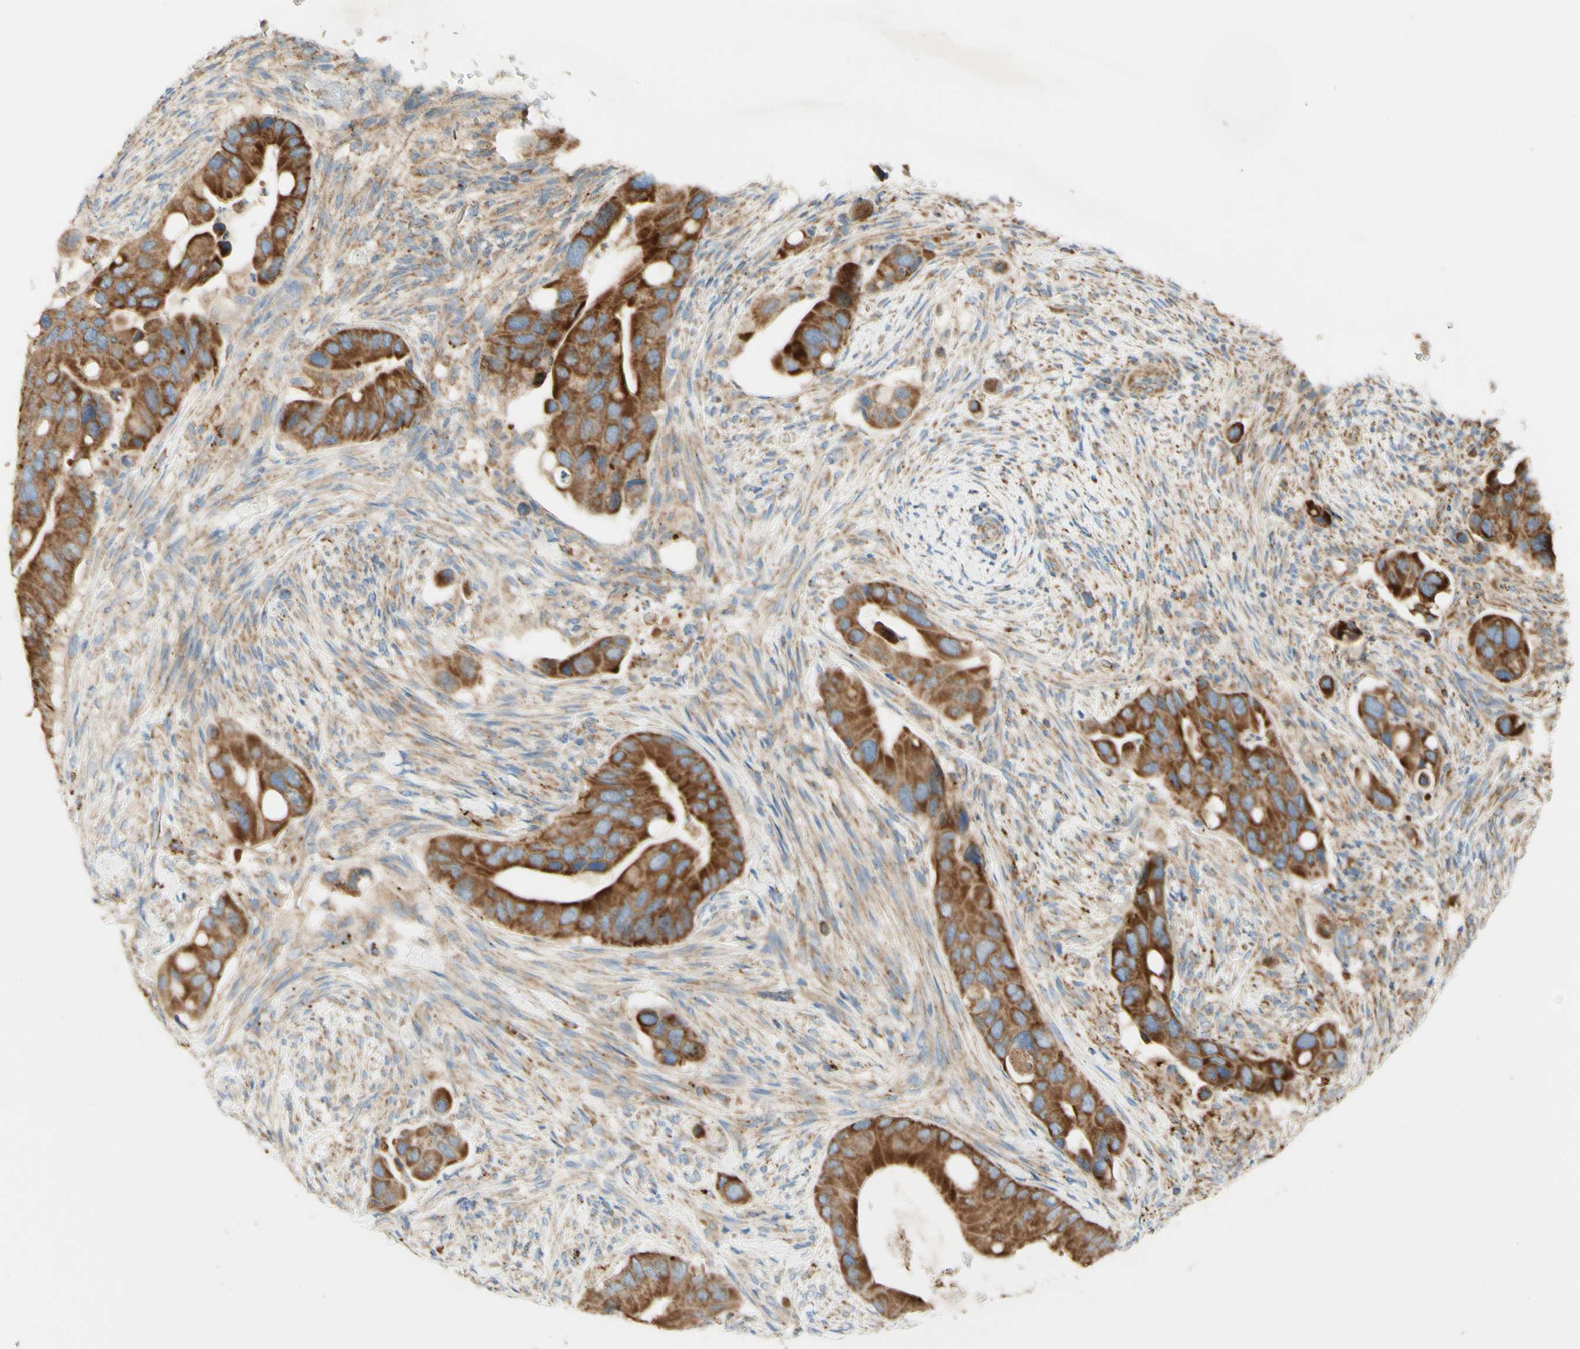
{"staining": {"intensity": "strong", "quantity": ">75%", "location": "cytoplasmic/membranous"}, "tissue": "colorectal cancer", "cell_type": "Tumor cells", "image_type": "cancer", "snomed": [{"axis": "morphology", "description": "Adenocarcinoma, NOS"}, {"axis": "topography", "description": "Rectum"}], "caption": "Protein analysis of colorectal cancer (adenocarcinoma) tissue reveals strong cytoplasmic/membranous staining in approximately >75% of tumor cells. The protein of interest is stained brown, and the nuclei are stained in blue (DAB IHC with brightfield microscopy, high magnification).", "gene": "ARMC10", "patient": {"sex": "female", "age": 57}}